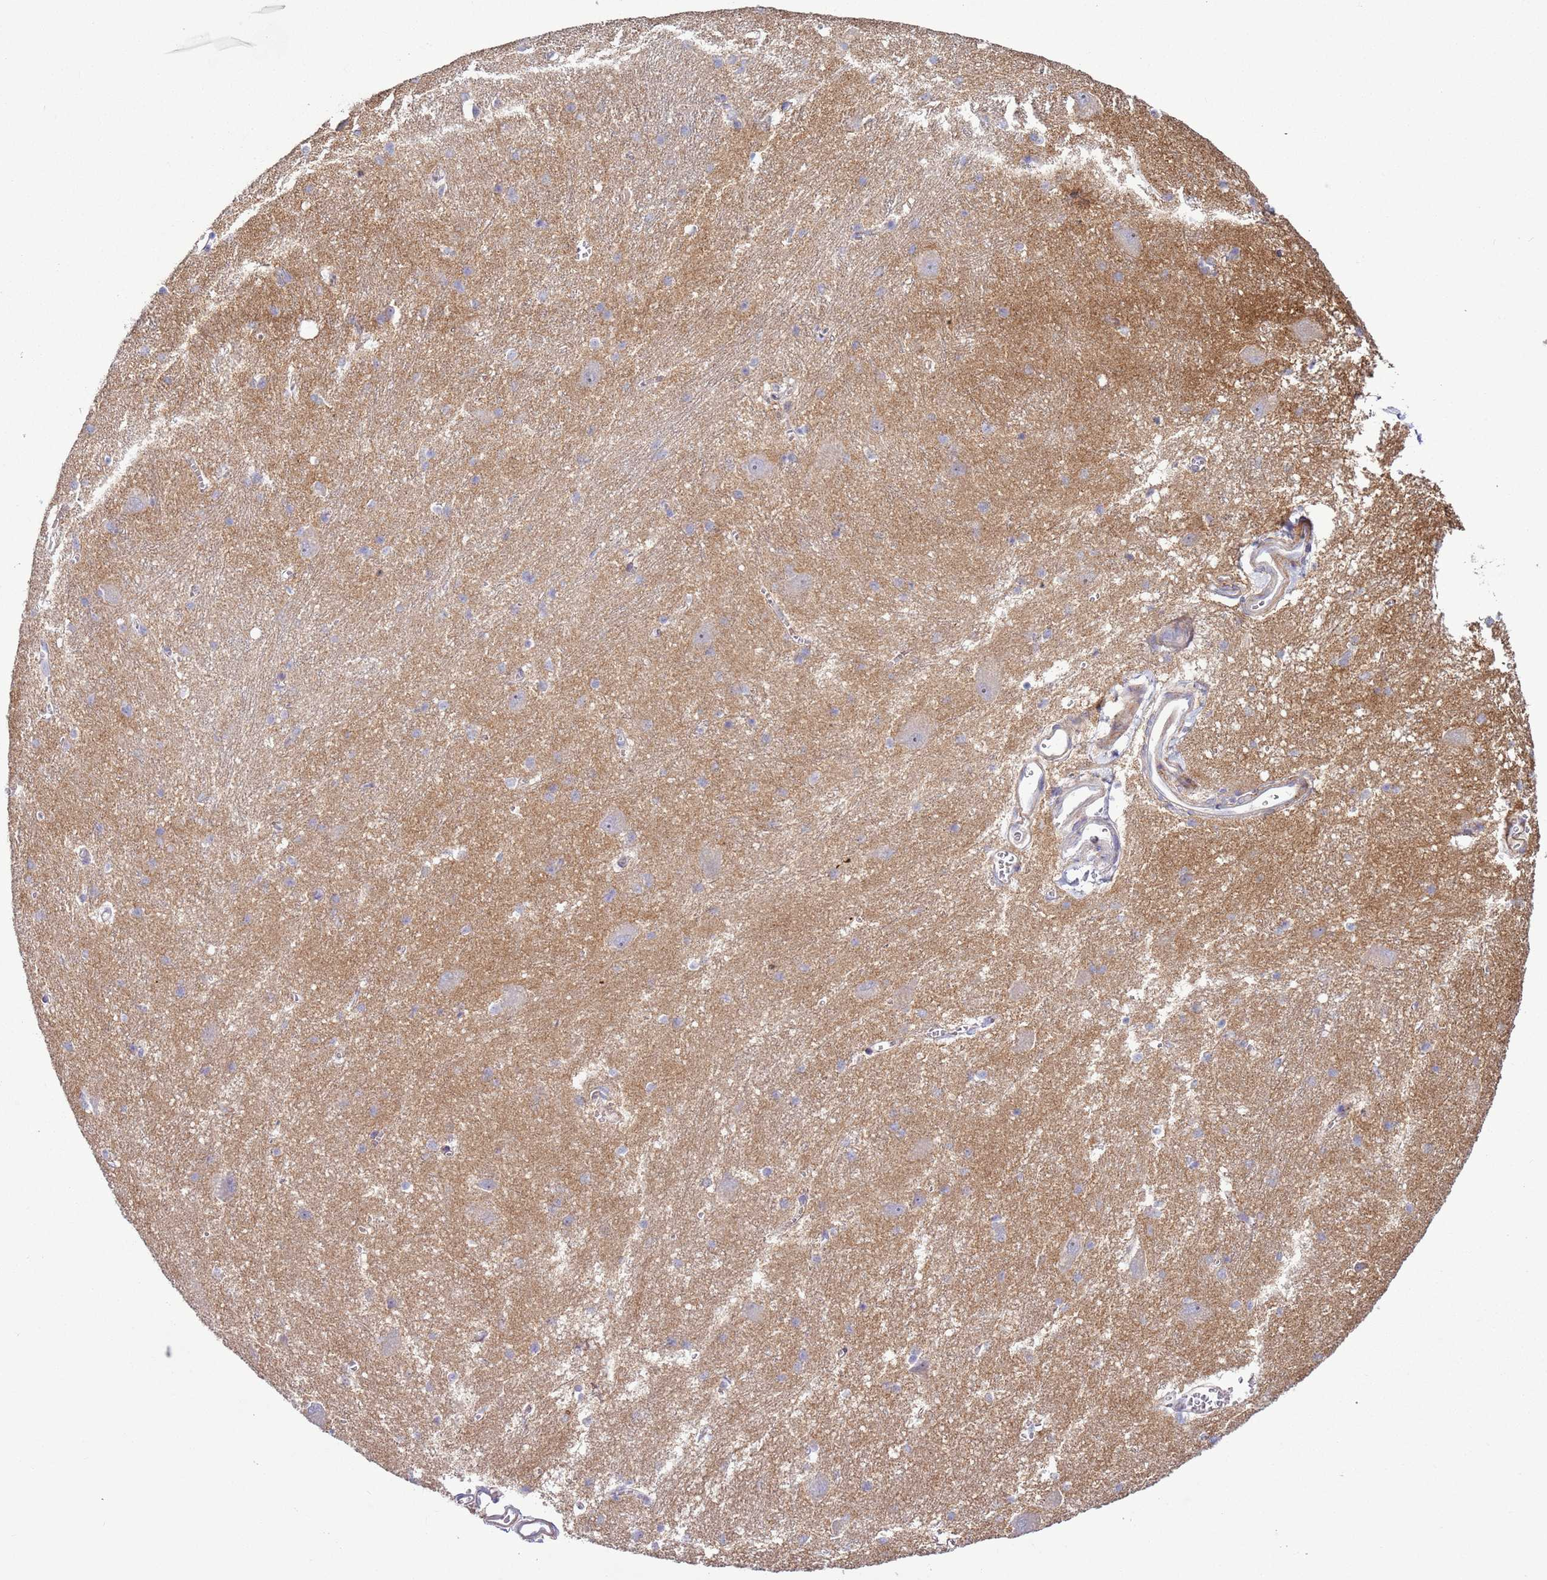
{"staining": {"intensity": "negative", "quantity": "none", "location": "none"}, "tissue": "caudate", "cell_type": "Glial cells", "image_type": "normal", "snomed": [{"axis": "morphology", "description": "Normal tissue, NOS"}, {"axis": "topography", "description": "Lateral ventricle wall"}], "caption": "DAB (3,3'-diaminobenzidine) immunohistochemical staining of benign human caudate exhibits no significant staining in glial cells.", "gene": "HEATR1", "patient": {"sex": "male", "age": 37}}